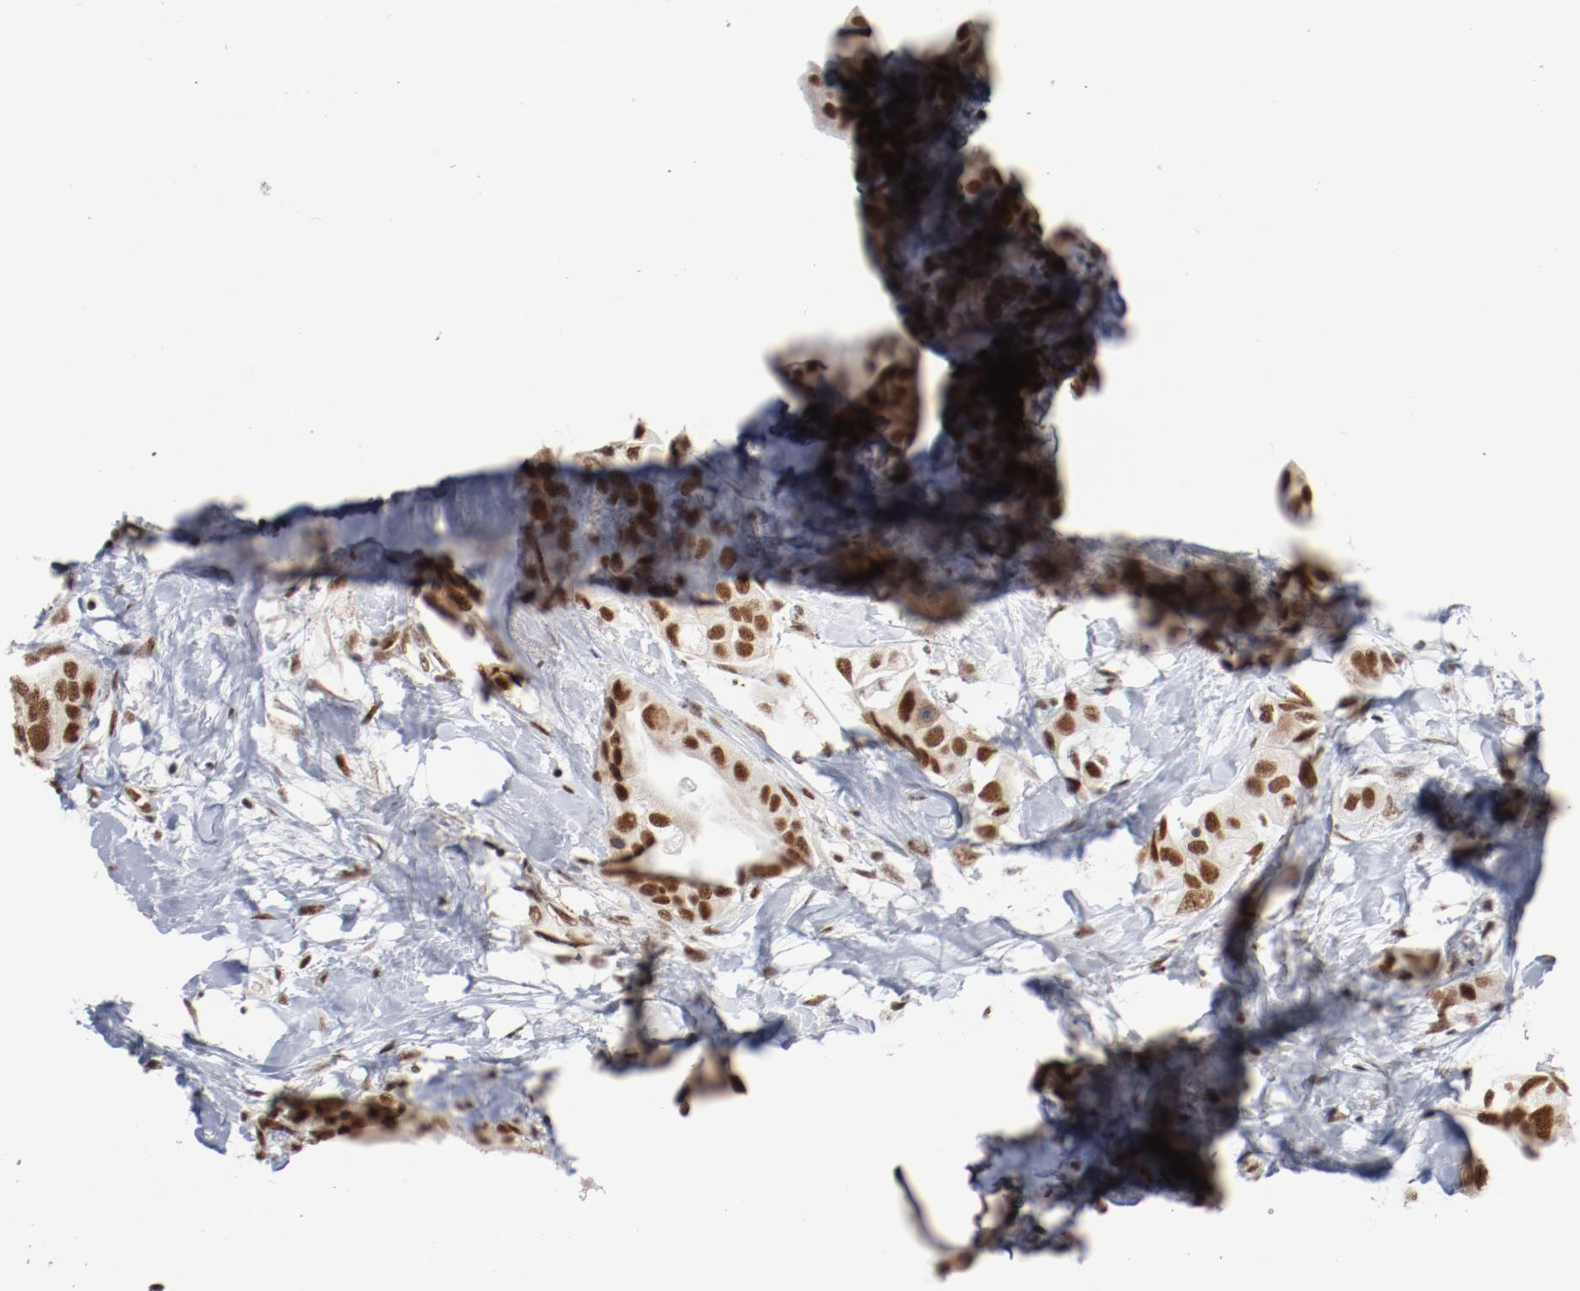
{"staining": {"intensity": "moderate", "quantity": ">75%", "location": "nuclear"}, "tissue": "breast cancer", "cell_type": "Tumor cells", "image_type": "cancer", "snomed": [{"axis": "morphology", "description": "Duct carcinoma"}, {"axis": "topography", "description": "Breast"}], "caption": "Infiltrating ductal carcinoma (breast) tissue displays moderate nuclear staining in approximately >75% of tumor cells", "gene": "BUB3", "patient": {"sex": "female", "age": 40}}